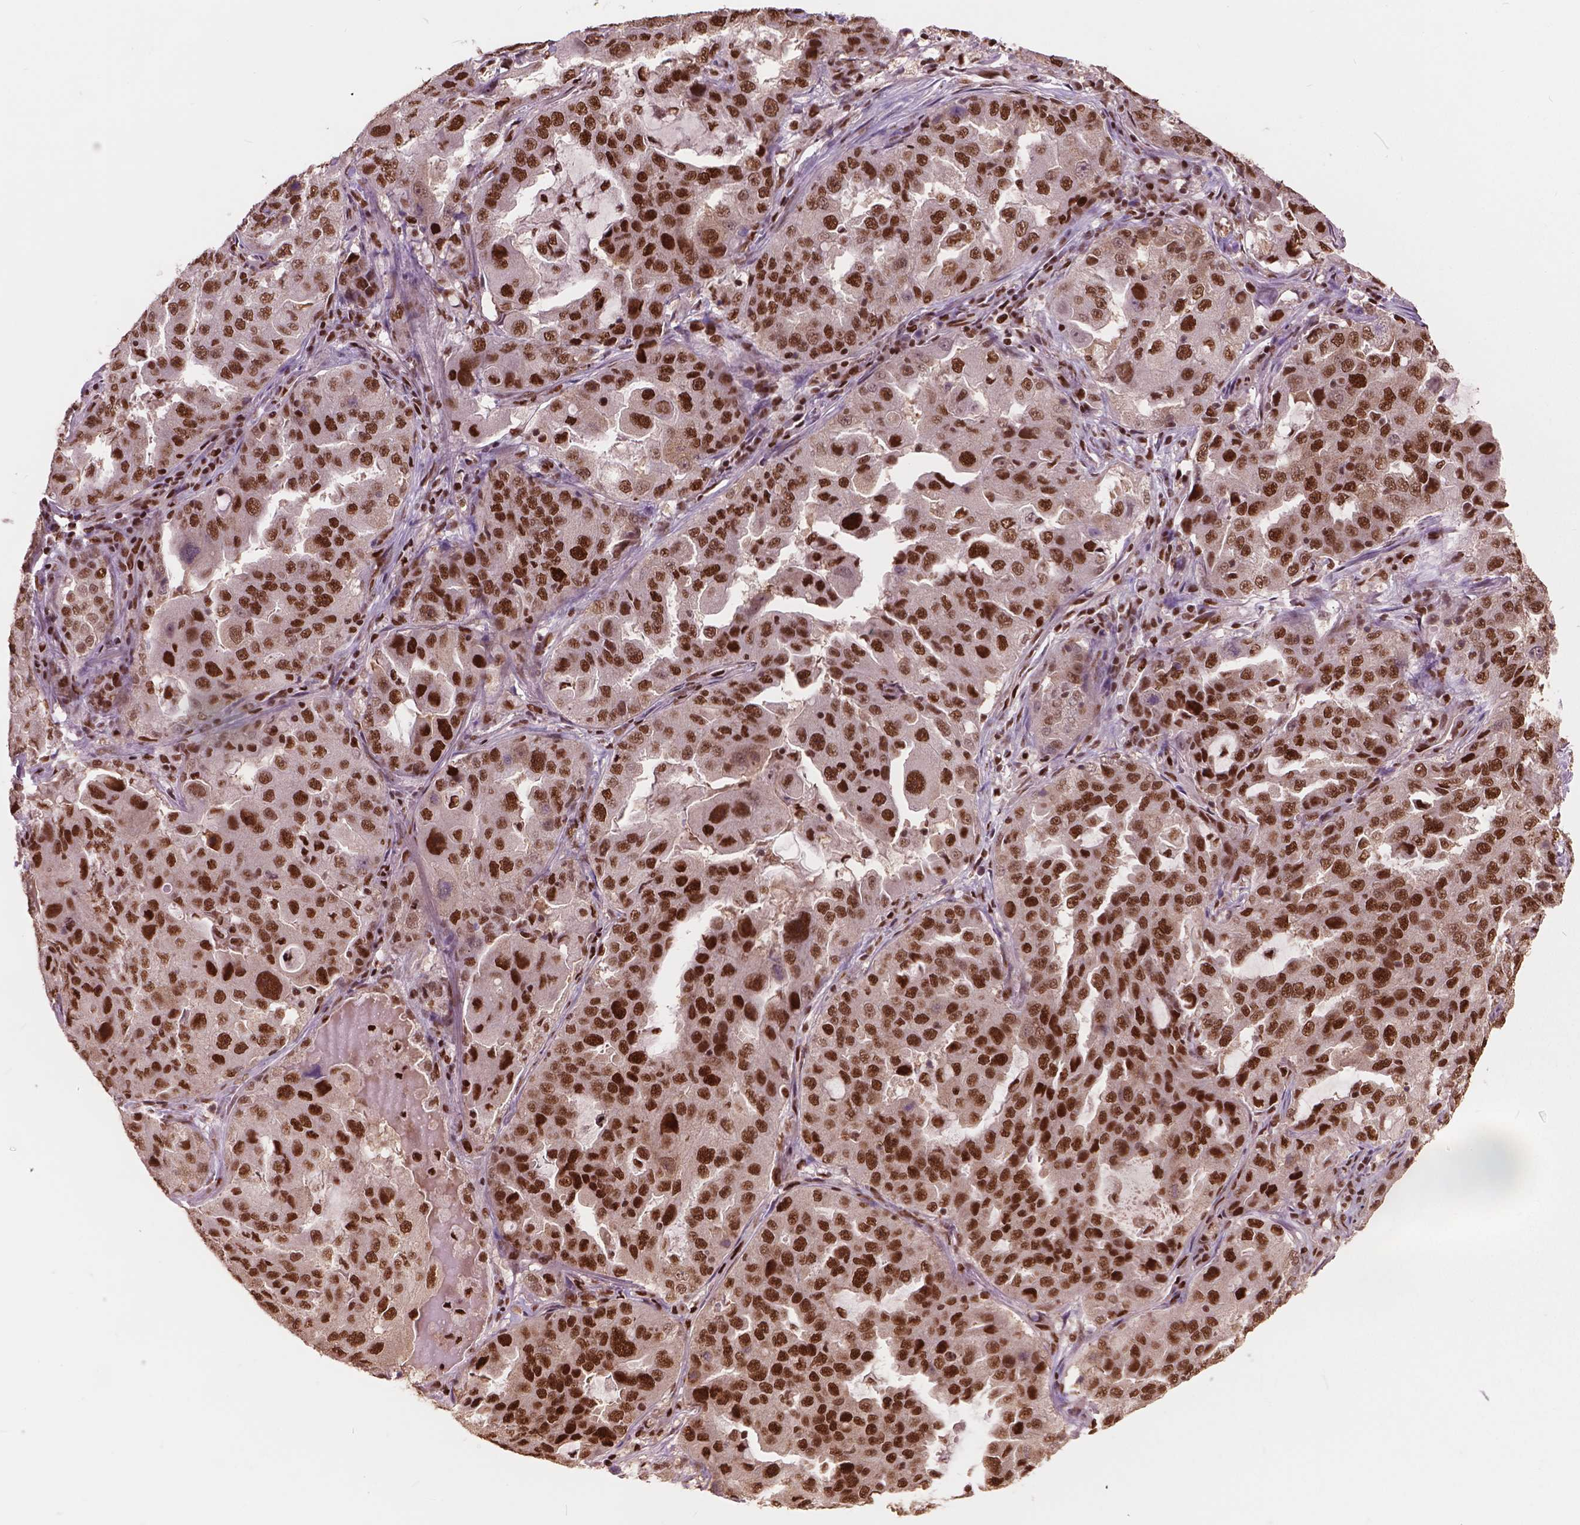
{"staining": {"intensity": "strong", "quantity": ">75%", "location": "nuclear"}, "tissue": "lung cancer", "cell_type": "Tumor cells", "image_type": "cancer", "snomed": [{"axis": "morphology", "description": "Adenocarcinoma, NOS"}, {"axis": "topography", "description": "Lung"}], "caption": "Protein expression analysis of lung adenocarcinoma demonstrates strong nuclear staining in approximately >75% of tumor cells.", "gene": "ANP32B", "patient": {"sex": "female", "age": 61}}